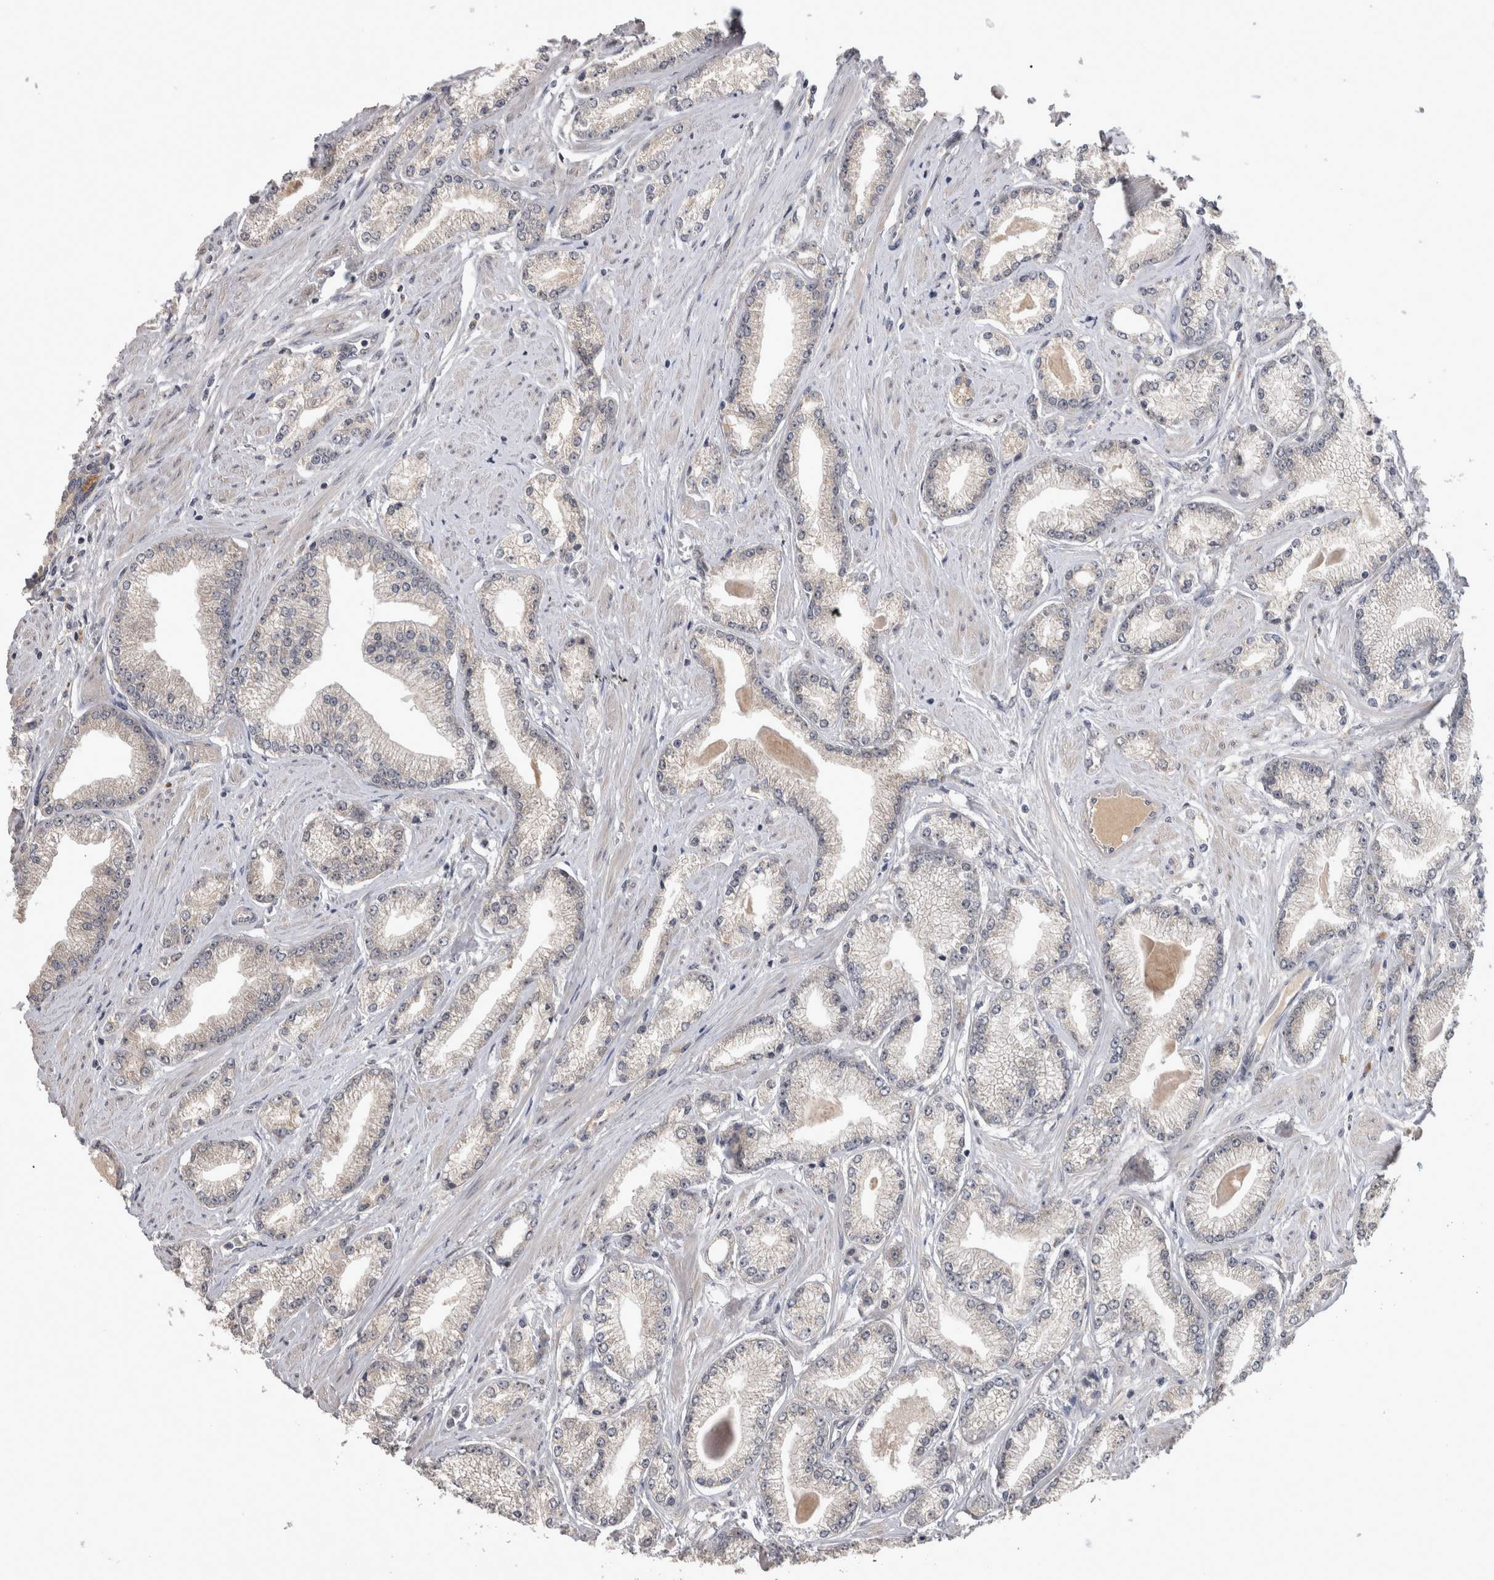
{"staining": {"intensity": "negative", "quantity": "none", "location": "none"}, "tissue": "prostate cancer", "cell_type": "Tumor cells", "image_type": "cancer", "snomed": [{"axis": "morphology", "description": "Adenocarcinoma, Low grade"}, {"axis": "topography", "description": "Prostate"}], "caption": "High power microscopy image of an IHC photomicrograph of adenocarcinoma (low-grade) (prostate), revealing no significant expression in tumor cells. The staining was performed using DAB to visualize the protein expression in brown, while the nuclei were stained in blue with hematoxylin (Magnification: 20x).", "gene": "ZNF114", "patient": {"sex": "male", "age": 62}}